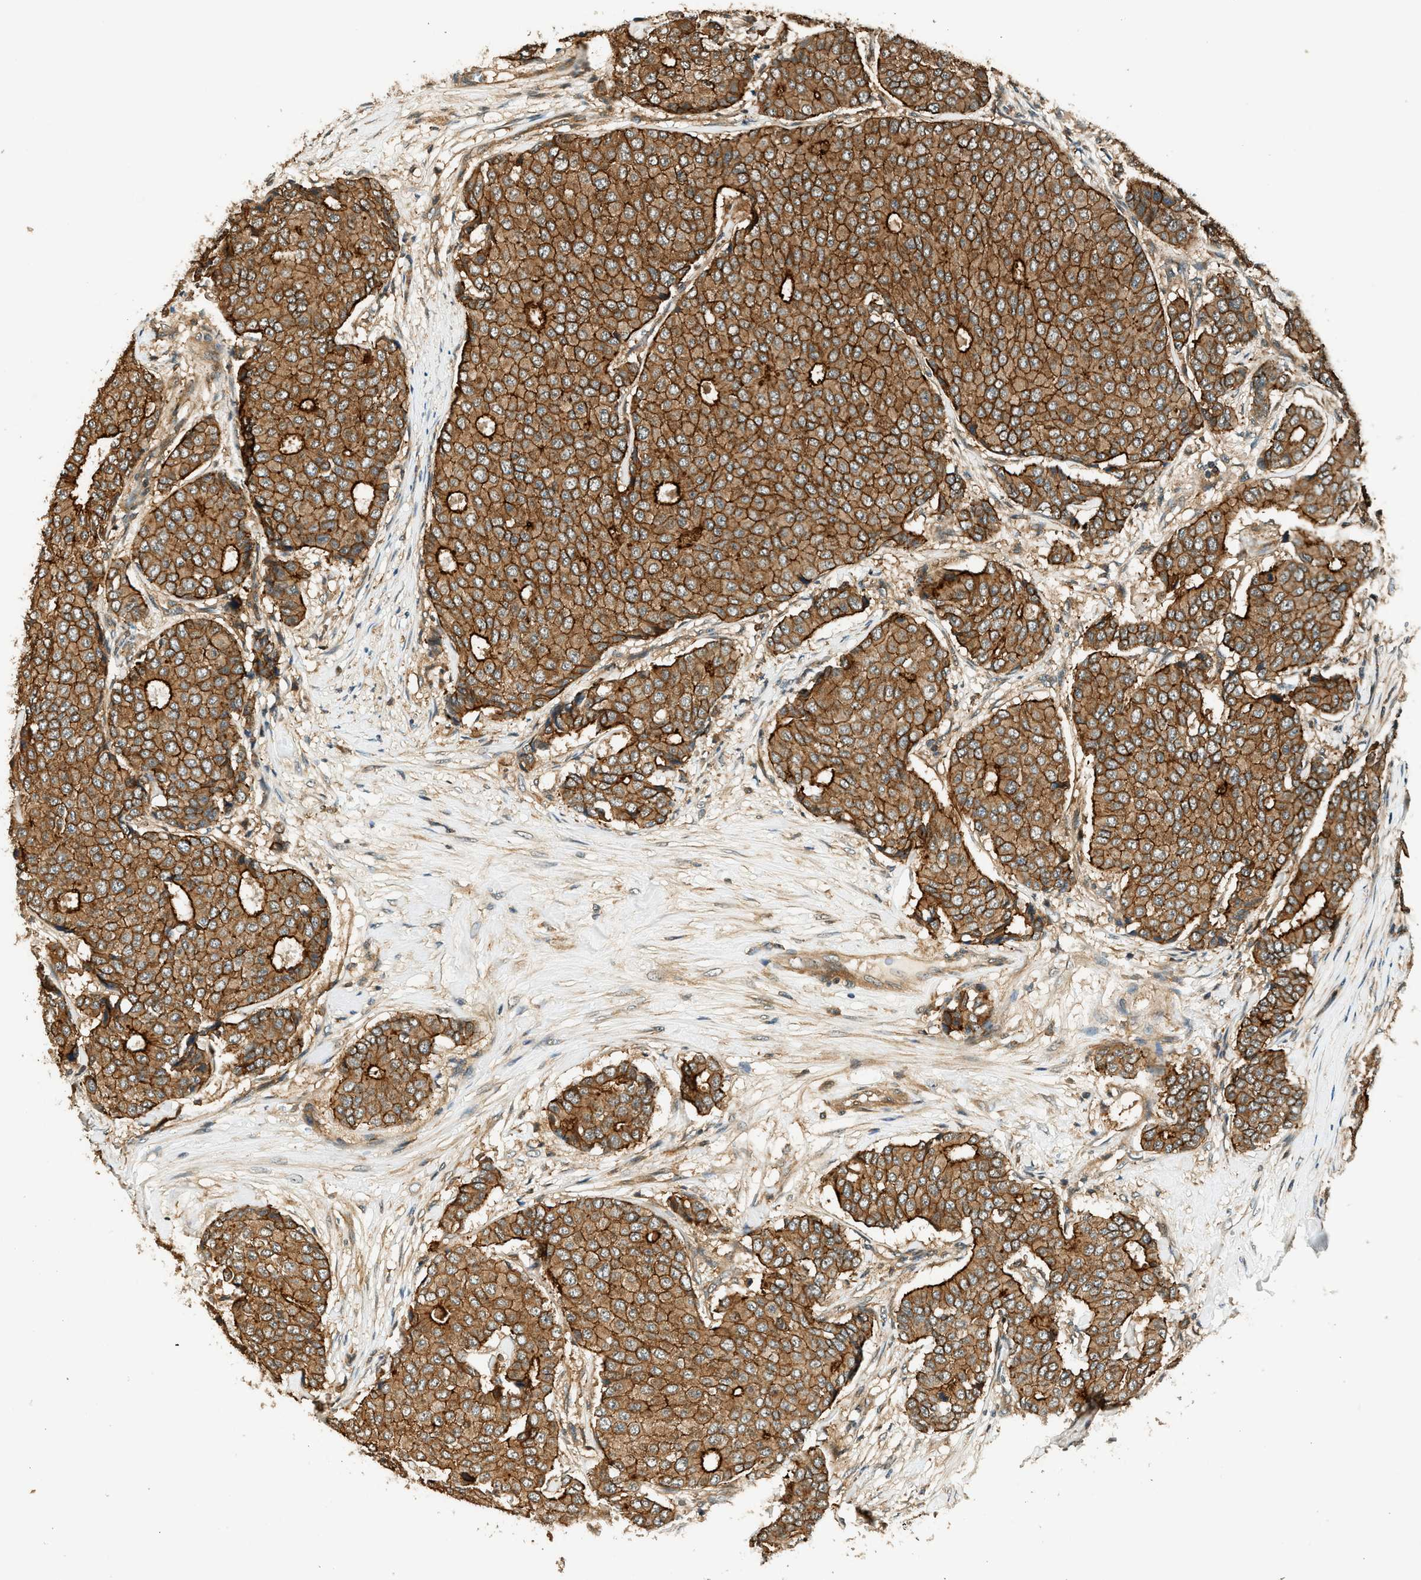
{"staining": {"intensity": "strong", "quantity": ">75%", "location": "cytoplasmic/membranous"}, "tissue": "breast cancer", "cell_type": "Tumor cells", "image_type": "cancer", "snomed": [{"axis": "morphology", "description": "Duct carcinoma"}, {"axis": "topography", "description": "Breast"}], "caption": "IHC (DAB (3,3'-diaminobenzidine)) staining of human breast cancer reveals strong cytoplasmic/membranous protein positivity in approximately >75% of tumor cells.", "gene": "ARHGEF11", "patient": {"sex": "female", "age": 75}}